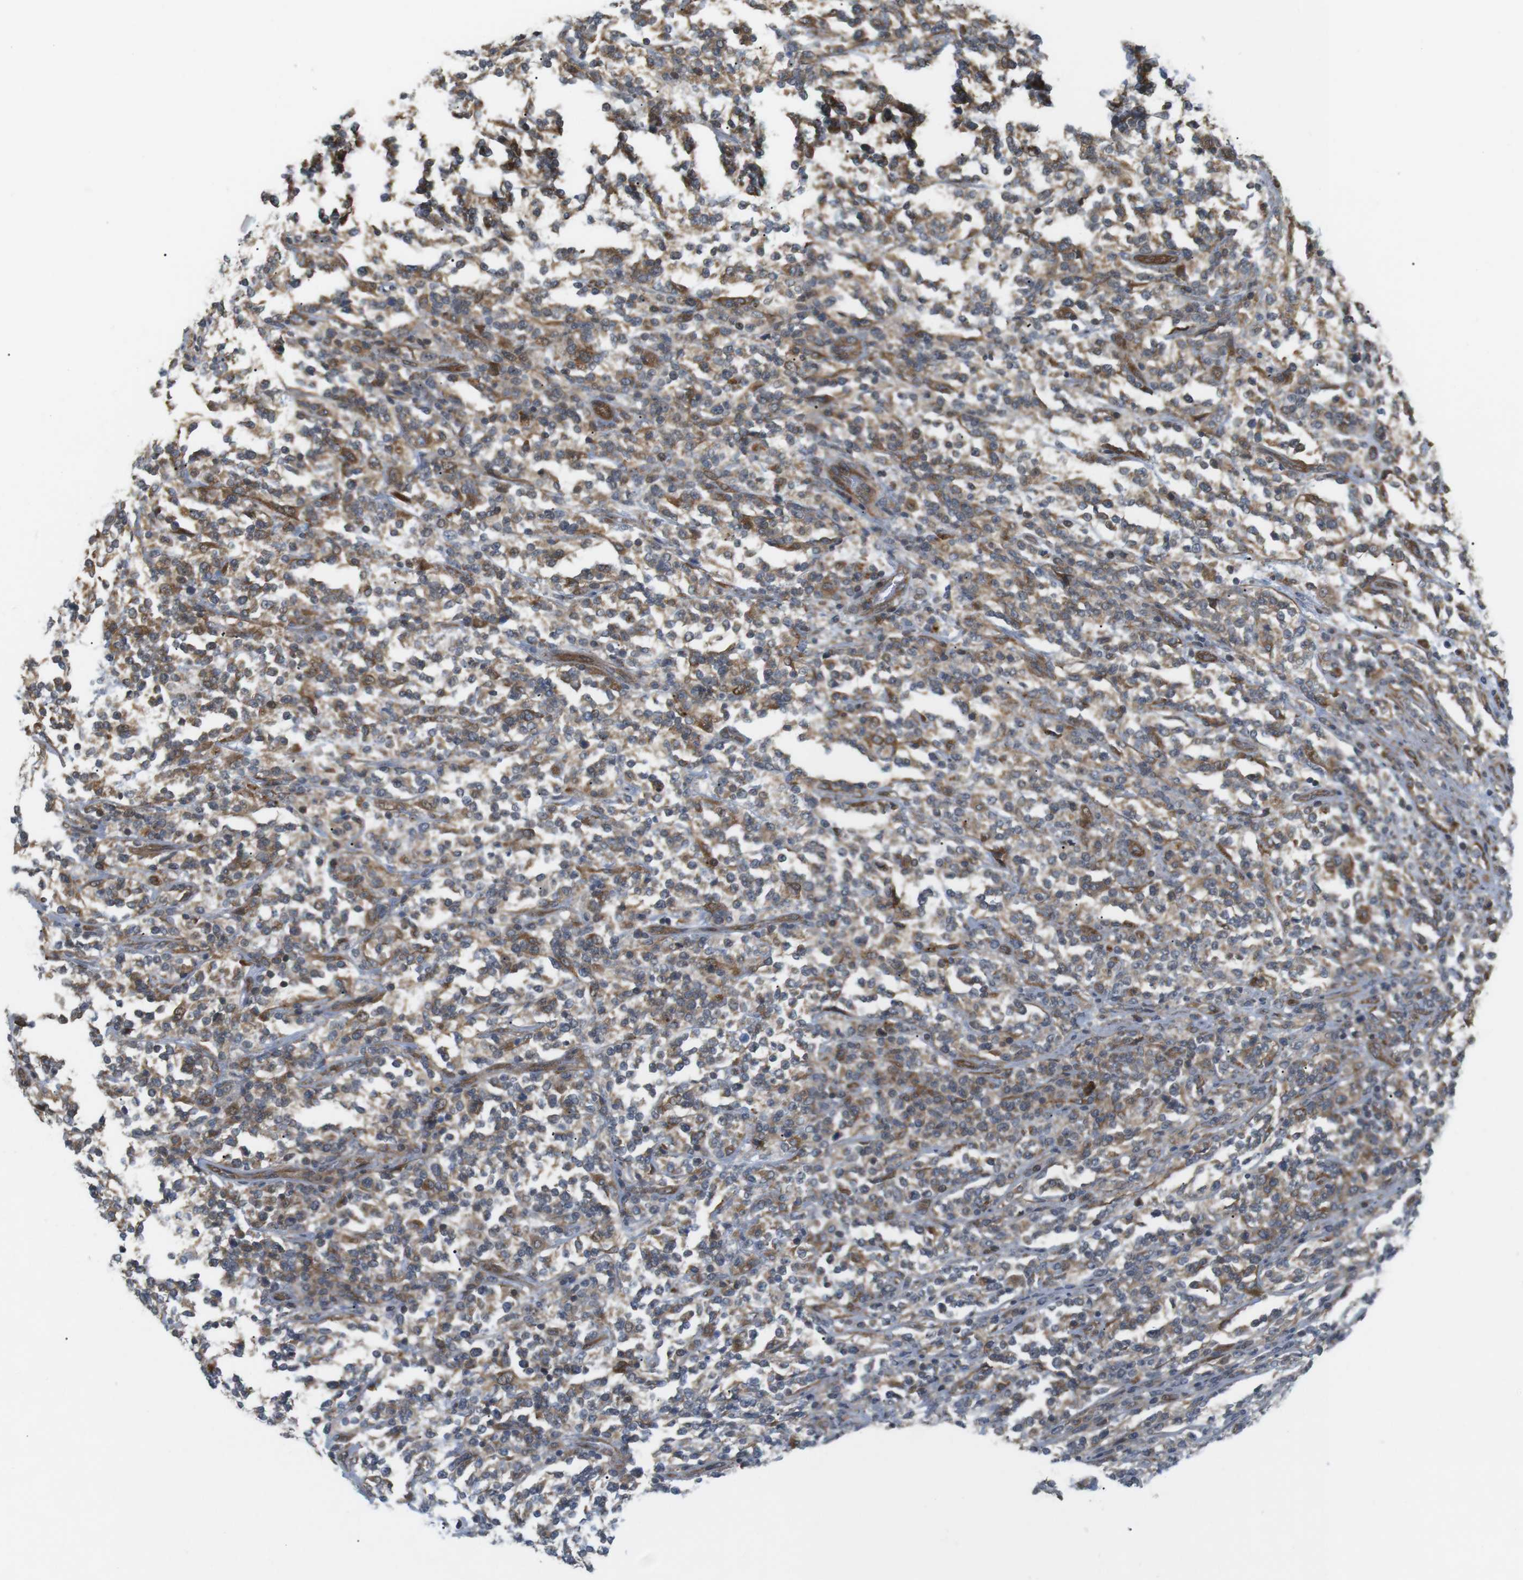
{"staining": {"intensity": "moderate", "quantity": "25%-75%", "location": "cytoplasmic/membranous"}, "tissue": "lymphoma", "cell_type": "Tumor cells", "image_type": "cancer", "snomed": [{"axis": "morphology", "description": "Malignant lymphoma, non-Hodgkin's type, High grade"}, {"axis": "topography", "description": "Soft tissue"}], "caption": "A brown stain highlights moderate cytoplasmic/membranous positivity of a protein in lymphoma tumor cells.", "gene": "KANK2", "patient": {"sex": "male", "age": 18}}